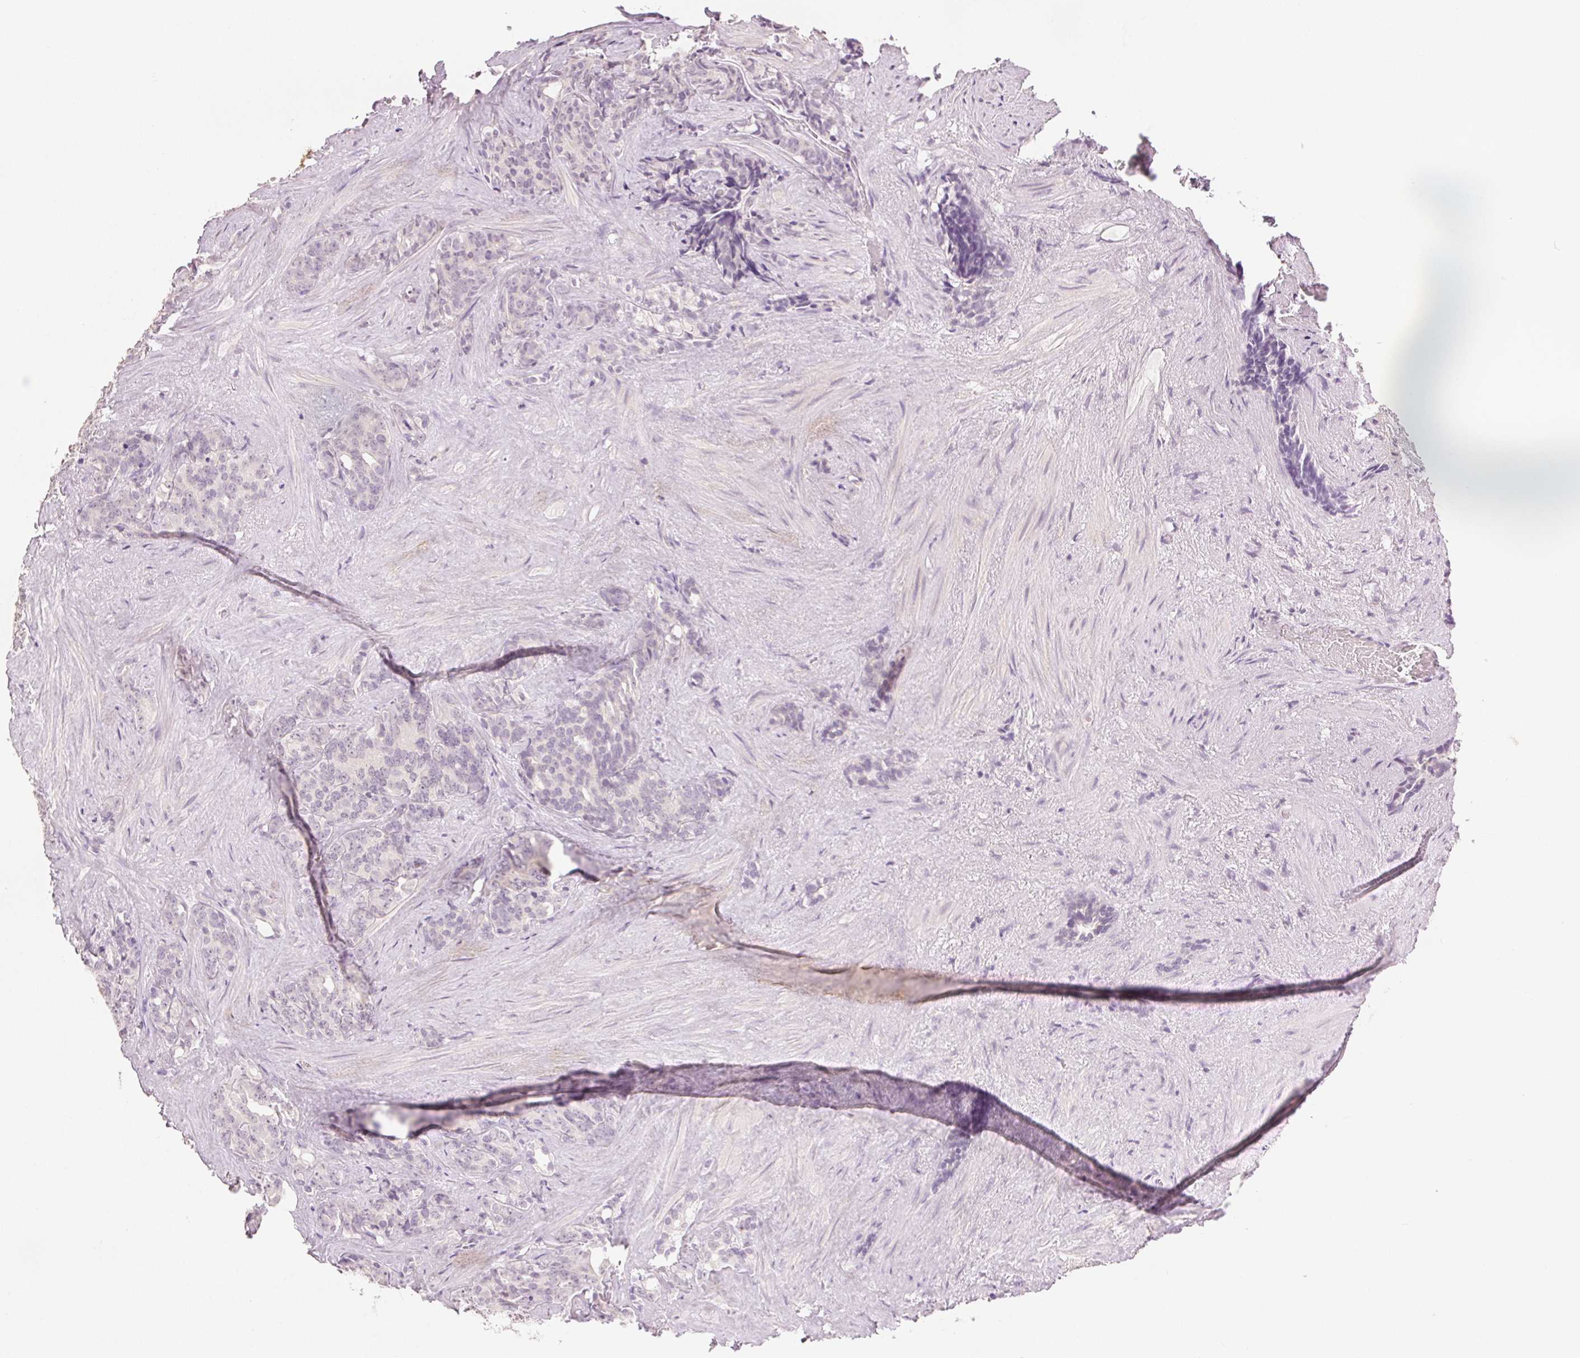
{"staining": {"intensity": "negative", "quantity": "none", "location": "none"}, "tissue": "prostate cancer", "cell_type": "Tumor cells", "image_type": "cancer", "snomed": [{"axis": "morphology", "description": "Adenocarcinoma, High grade"}, {"axis": "topography", "description": "Prostate"}], "caption": "A micrograph of adenocarcinoma (high-grade) (prostate) stained for a protein reveals no brown staining in tumor cells. Brightfield microscopy of immunohistochemistry stained with DAB (3,3'-diaminobenzidine) (brown) and hematoxylin (blue), captured at high magnification.", "gene": "CA12", "patient": {"sex": "male", "age": 84}}